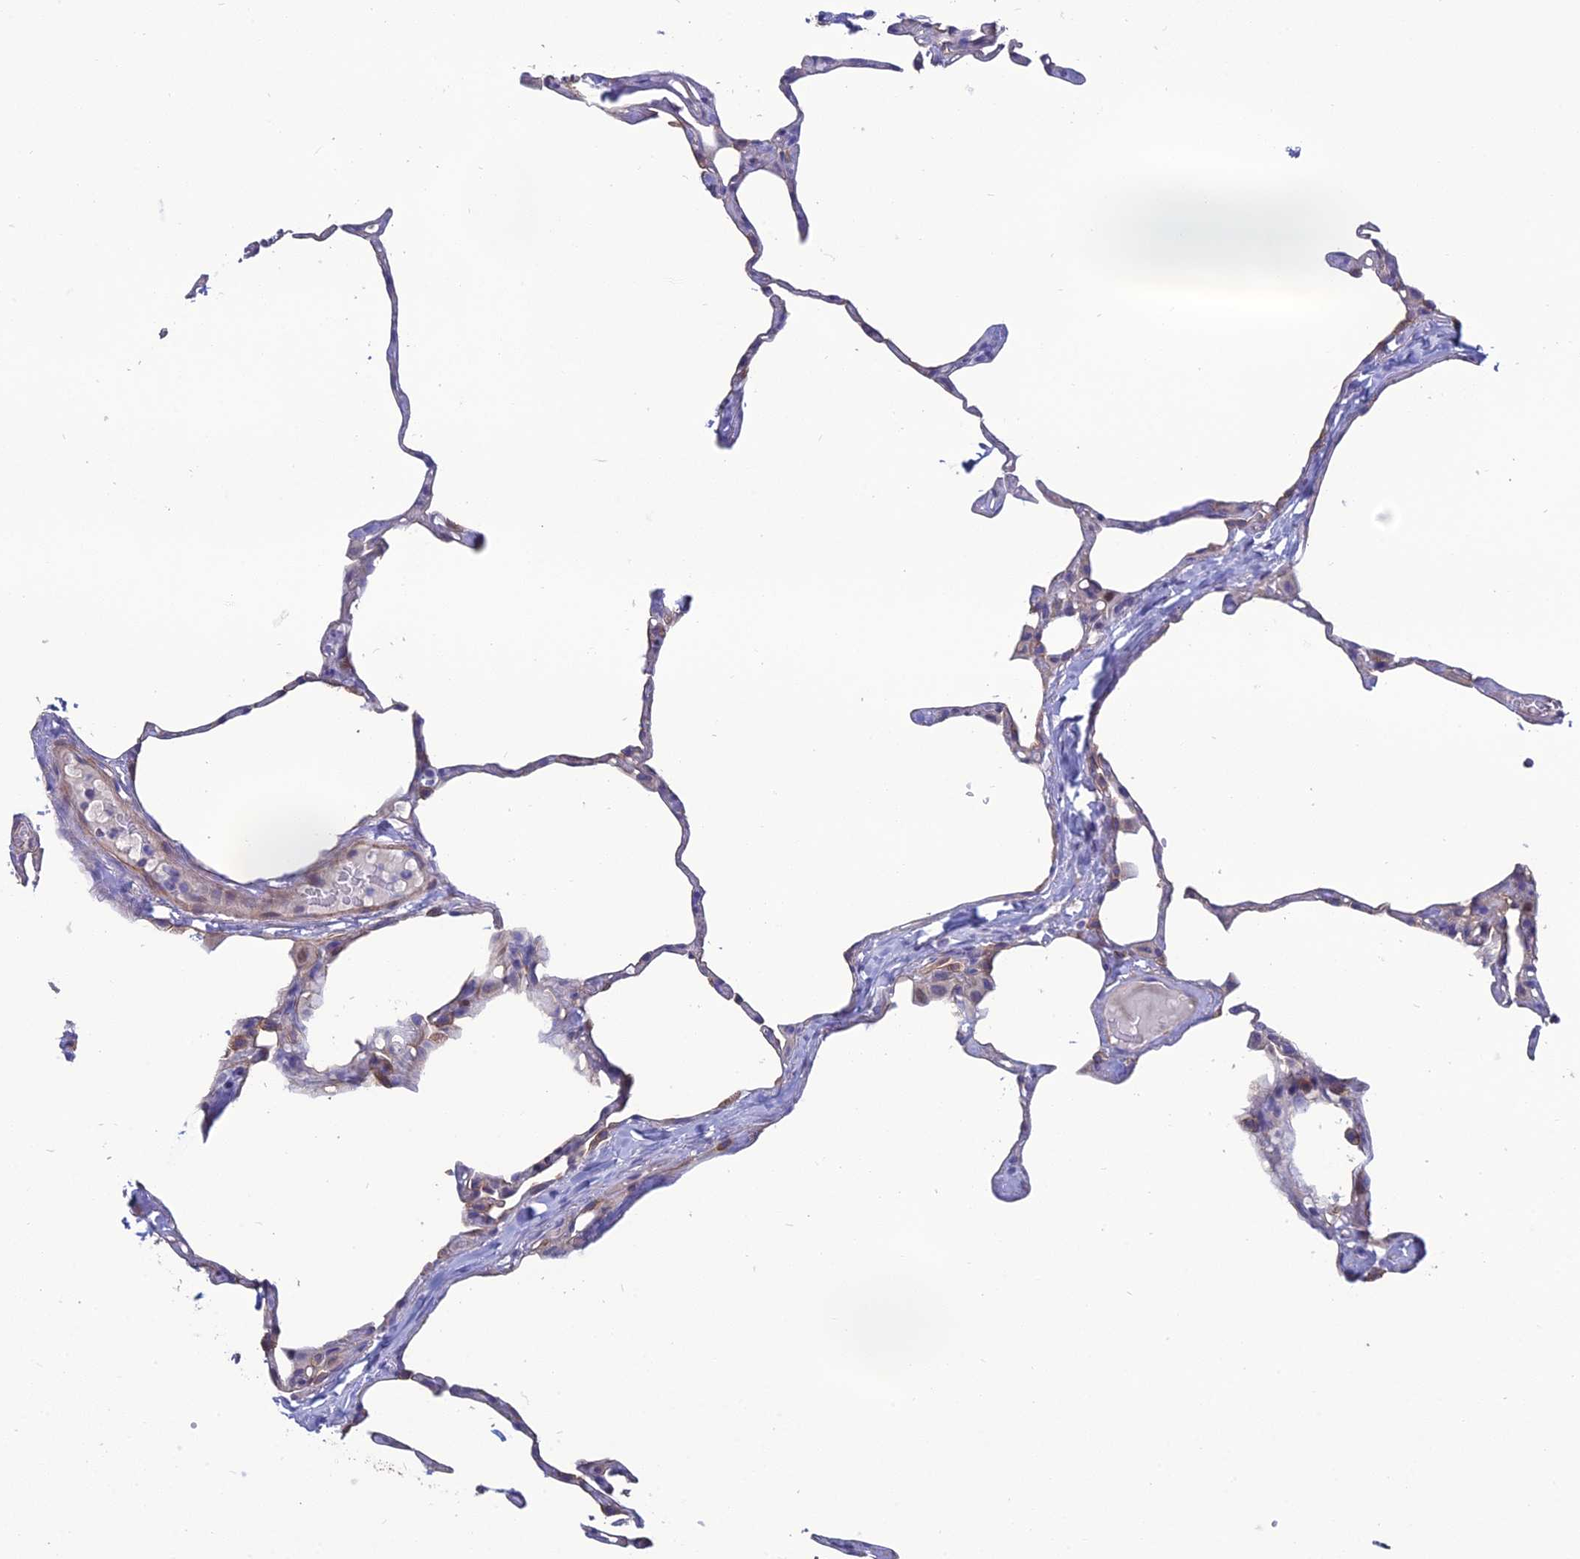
{"staining": {"intensity": "weak", "quantity": "<25%", "location": "cytoplasmic/membranous"}, "tissue": "lung", "cell_type": "Alveolar cells", "image_type": "normal", "snomed": [{"axis": "morphology", "description": "Normal tissue, NOS"}, {"axis": "topography", "description": "Lung"}], "caption": "Immunohistochemical staining of unremarkable lung demonstrates no significant expression in alveolar cells. Nuclei are stained in blue.", "gene": "LZTS2", "patient": {"sex": "male", "age": 65}}